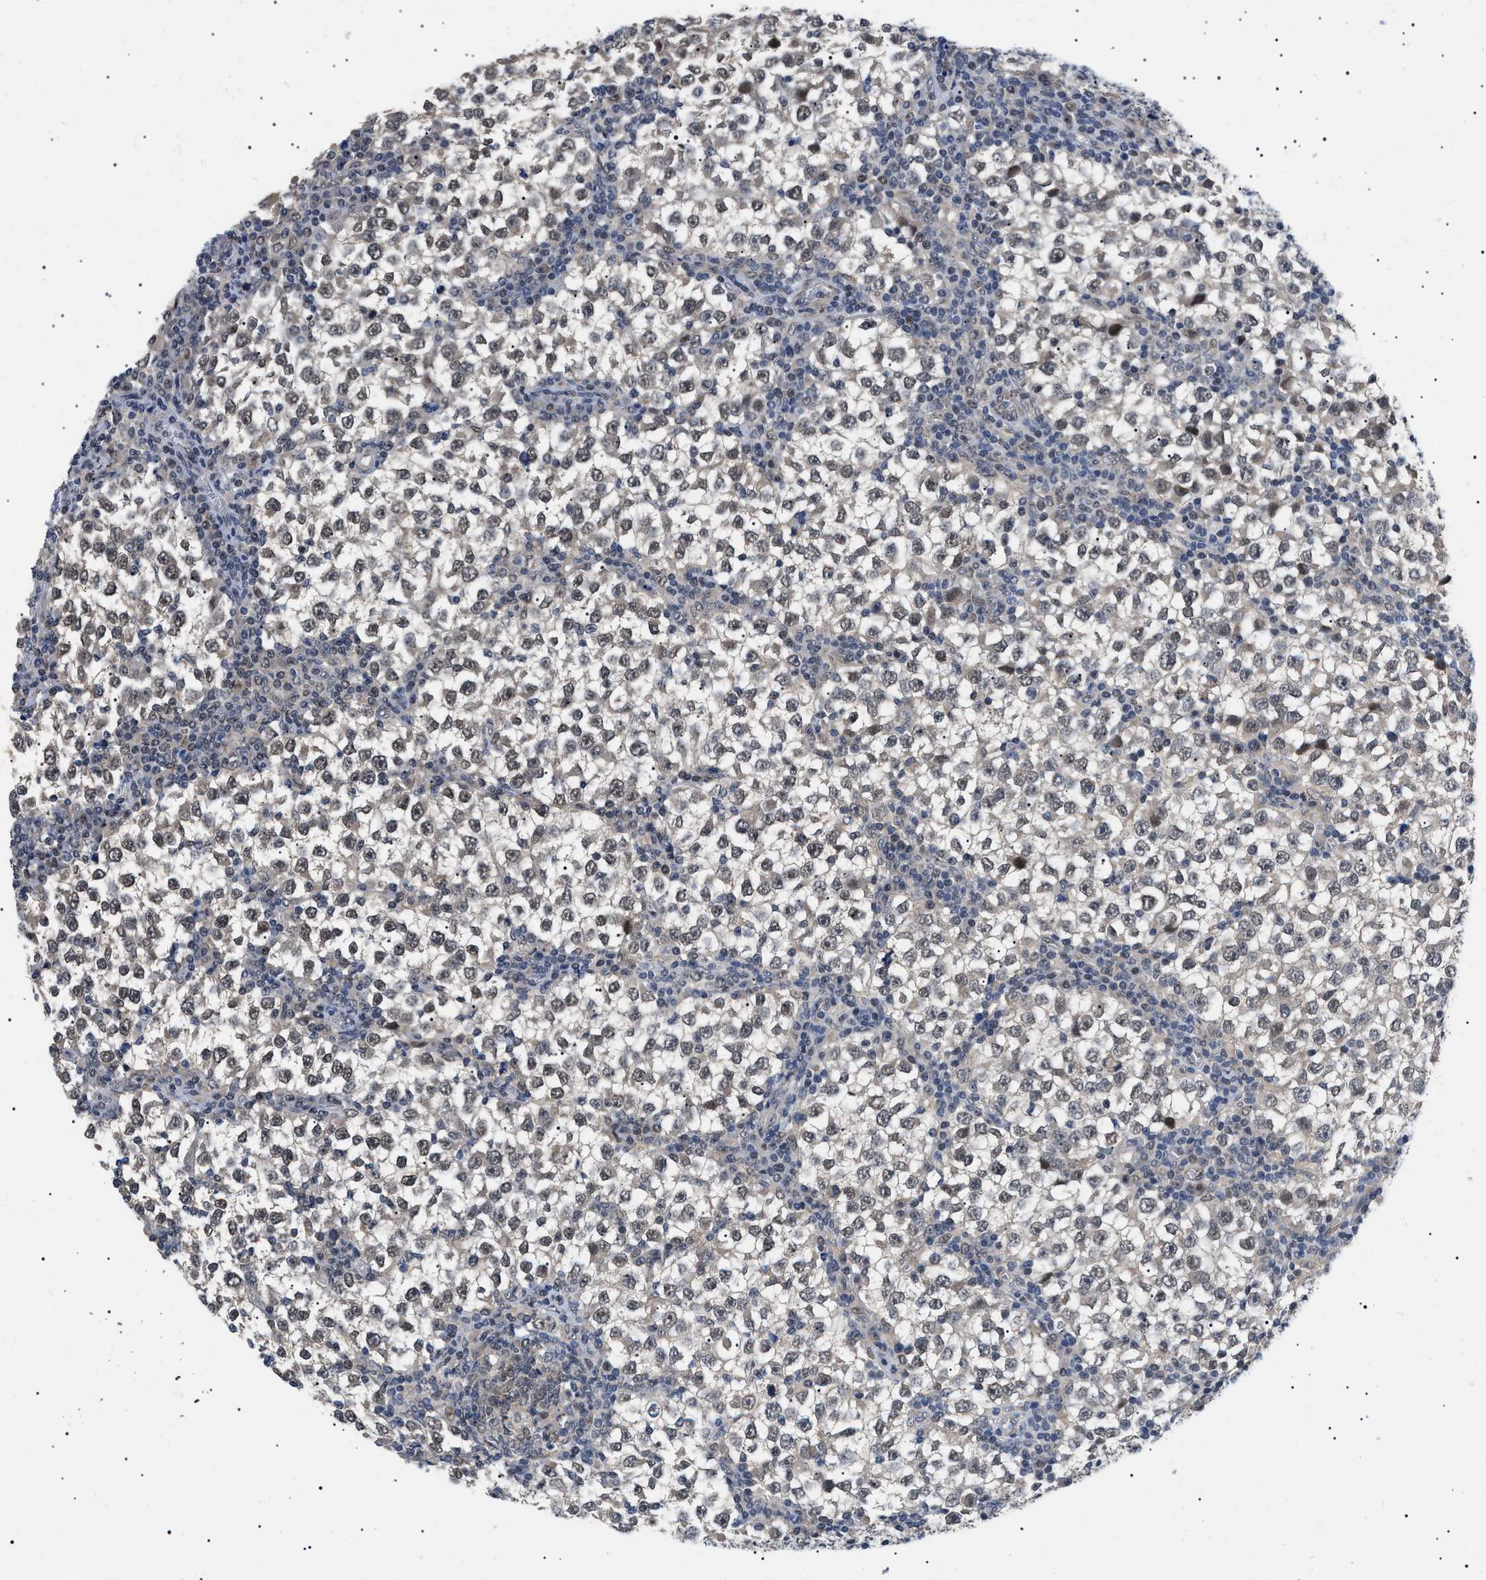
{"staining": {"intensity": "moderate", "quantity": ">75%", "location": "cytoplasmic/membranous,nuclear"}, "tissue": "testis cancer", "cell_type": "Tumor cells", "image_type": "cancer", "snomed": [{"axis": "morphology", "description": "Seminoma, NOS"}, {"axis": "topography", "description": "Testis"}], "caption": "Testis cancer was stained to show a protein in brown. There is medium levels of moderate cytoplasmic/membranous and nuclear positivity in about >75% of tumor cells.", "gene": "GARRE1", "patient": {"sex": "male", "age": 65}}